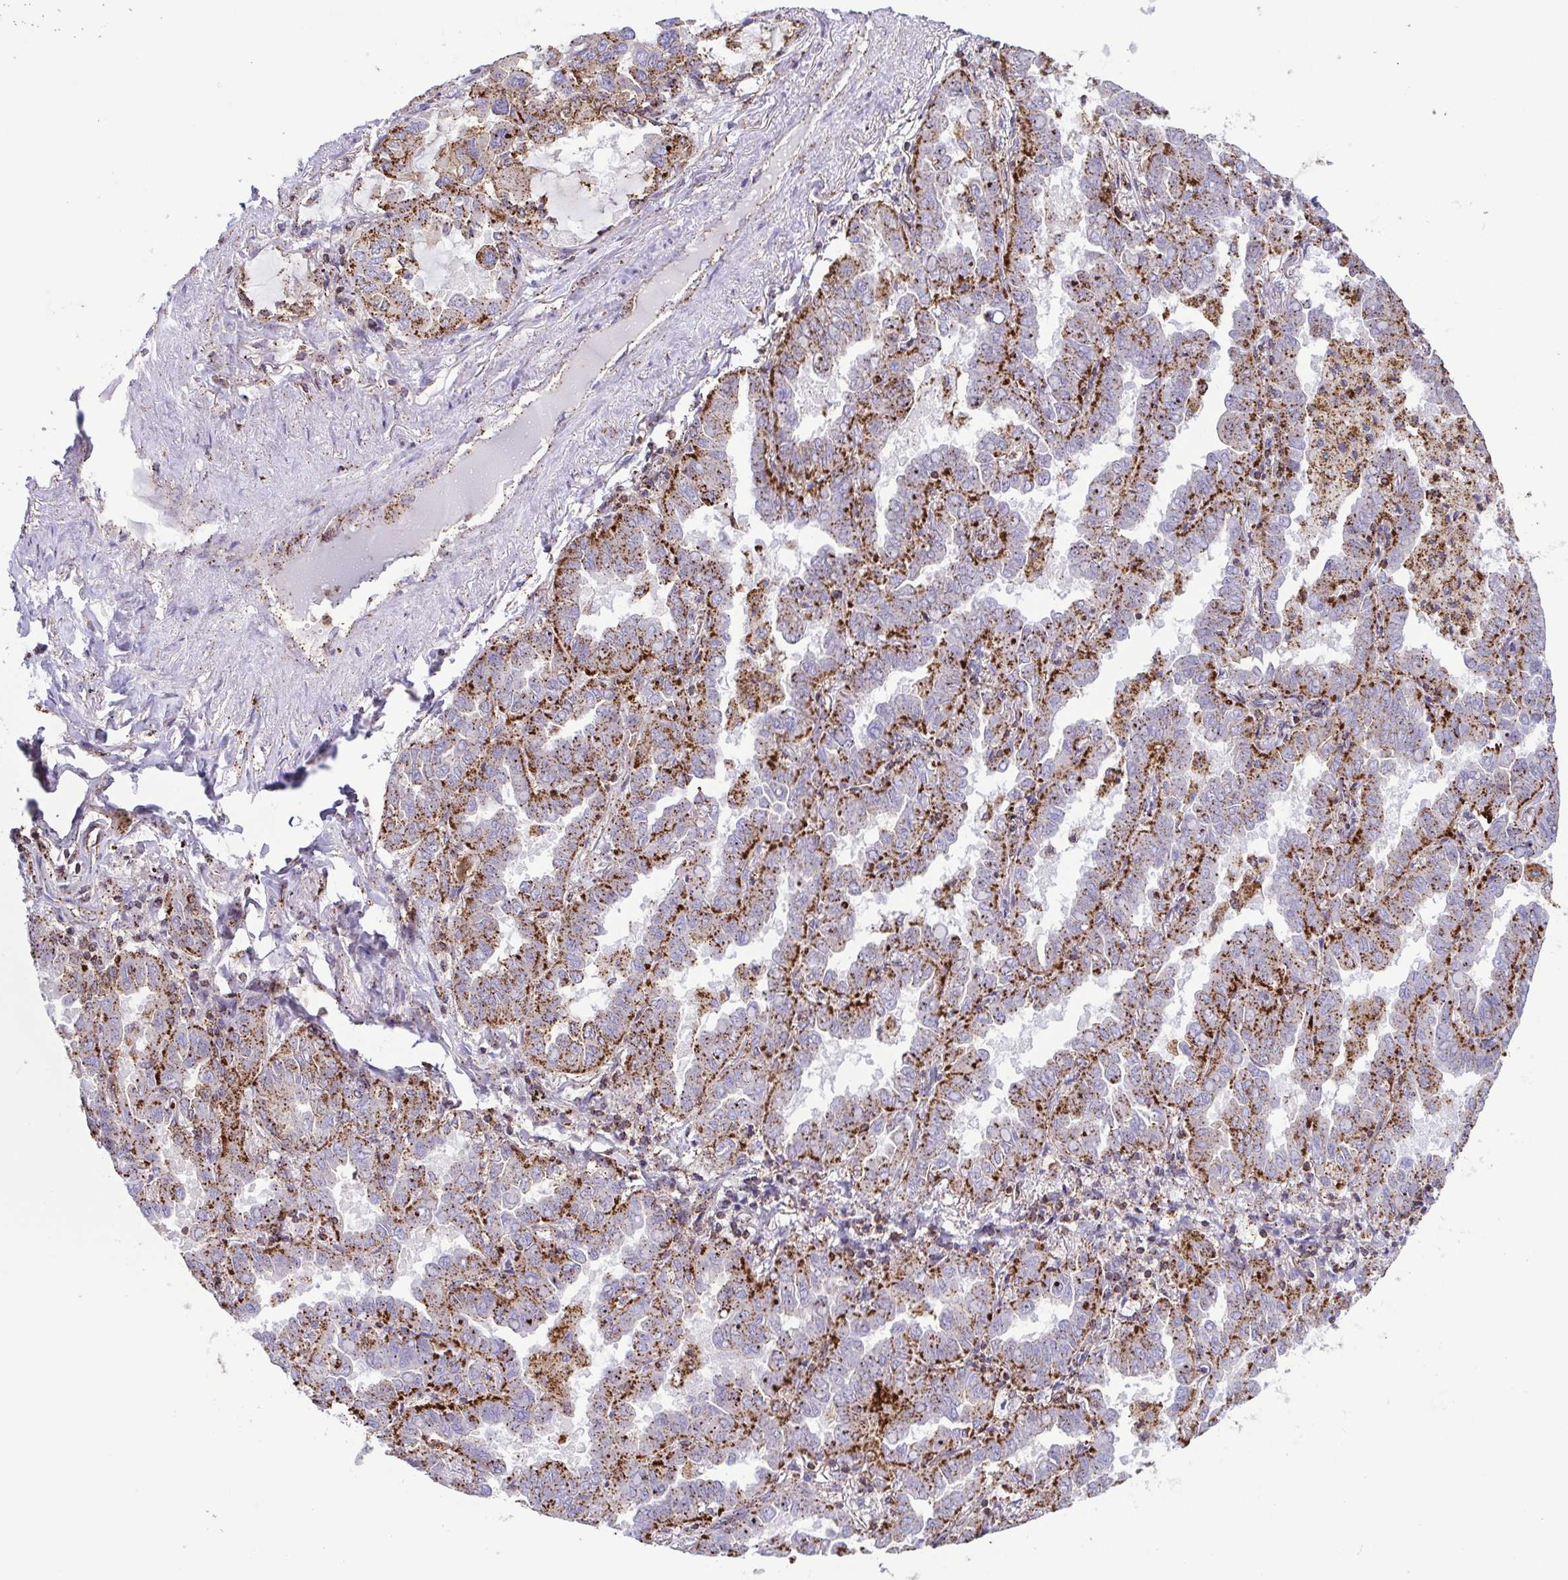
{"staining": {"intensity": "strong", "quantity": "25%-75%", "location": "cytoplasmic/membranous"}, "tissue": "lung cancer", "cell_type": "Tumor cells", "image_type": "cancer", "snomed": [{"axis": "morphology", "description": "Adenocarcinoma, NOS"}, {"axis": "topography", "description": "Lung"}], "caption": "The histopathology image shows immunohistochemical staining of lung cancer (adenocarcinoma). There is strong cytoplasmic/membranous expression is seen in approximately 25%-75% of tumor cells.", "gene": "CHMP1B", "patient": {"sex": "male", "age": 64}}